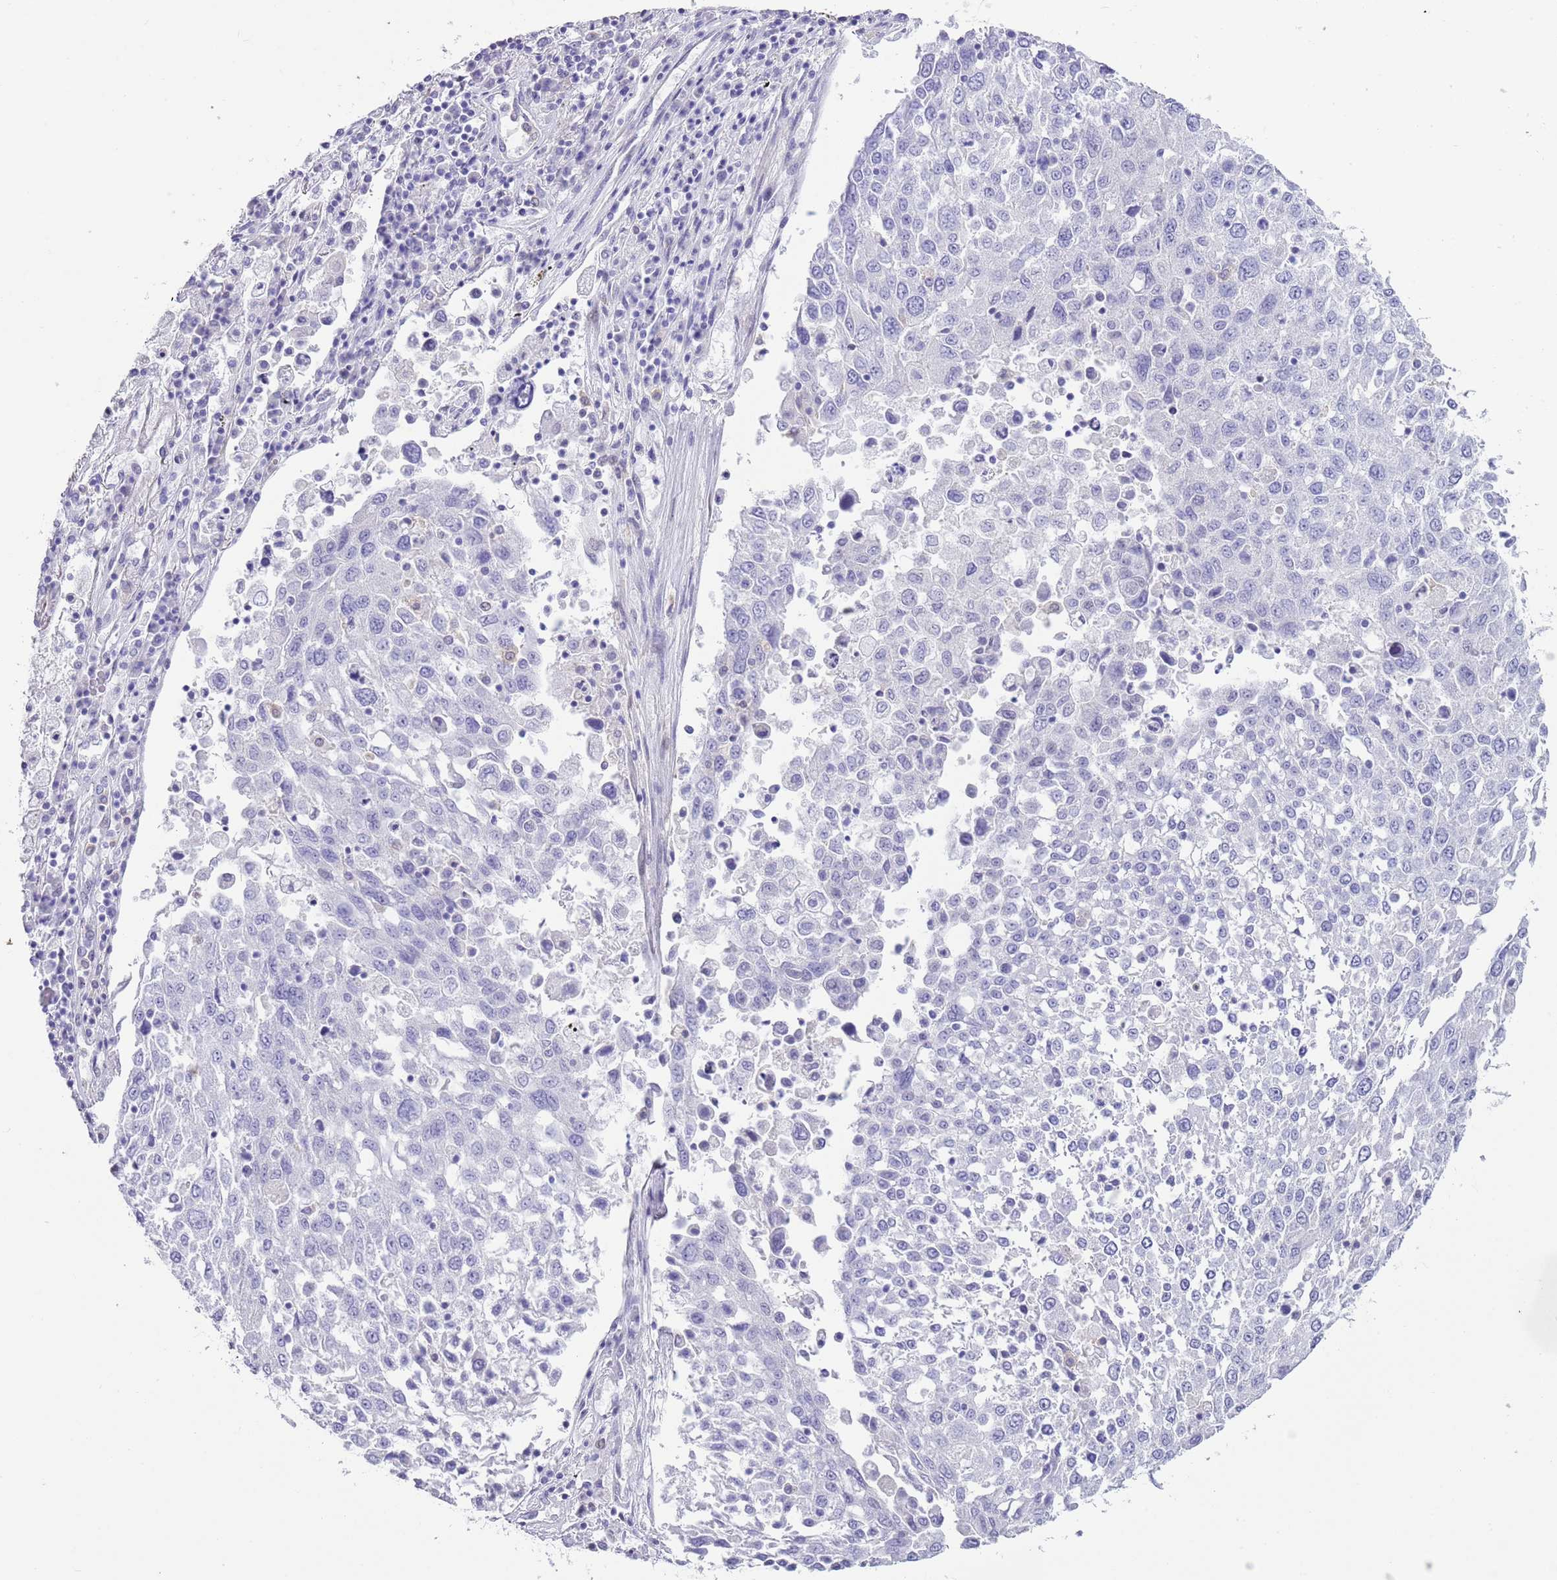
{"staining": {"intensity": "negative", "quantity": "none", "location": "none"}, "tissue": "lung cancer", "cell_type": "Tumor cells", "image_type": "cancer", "snomed": [{"axis": "morphology", "description": "Squamous cell carcinoma, NOS"}, {"axis": "topography", "description": "Lung"}], "caption": "The image shows no significant staining in tumor cells of lung squamous cell carcinoma. The staining is performed using DAB (3,3'-diaminobenzidine) brown chromogen with nuclei counter-stained in using hematoxylin.", "gene": "PPP1R17", "patient": {"sex": "male", "age": 65}}